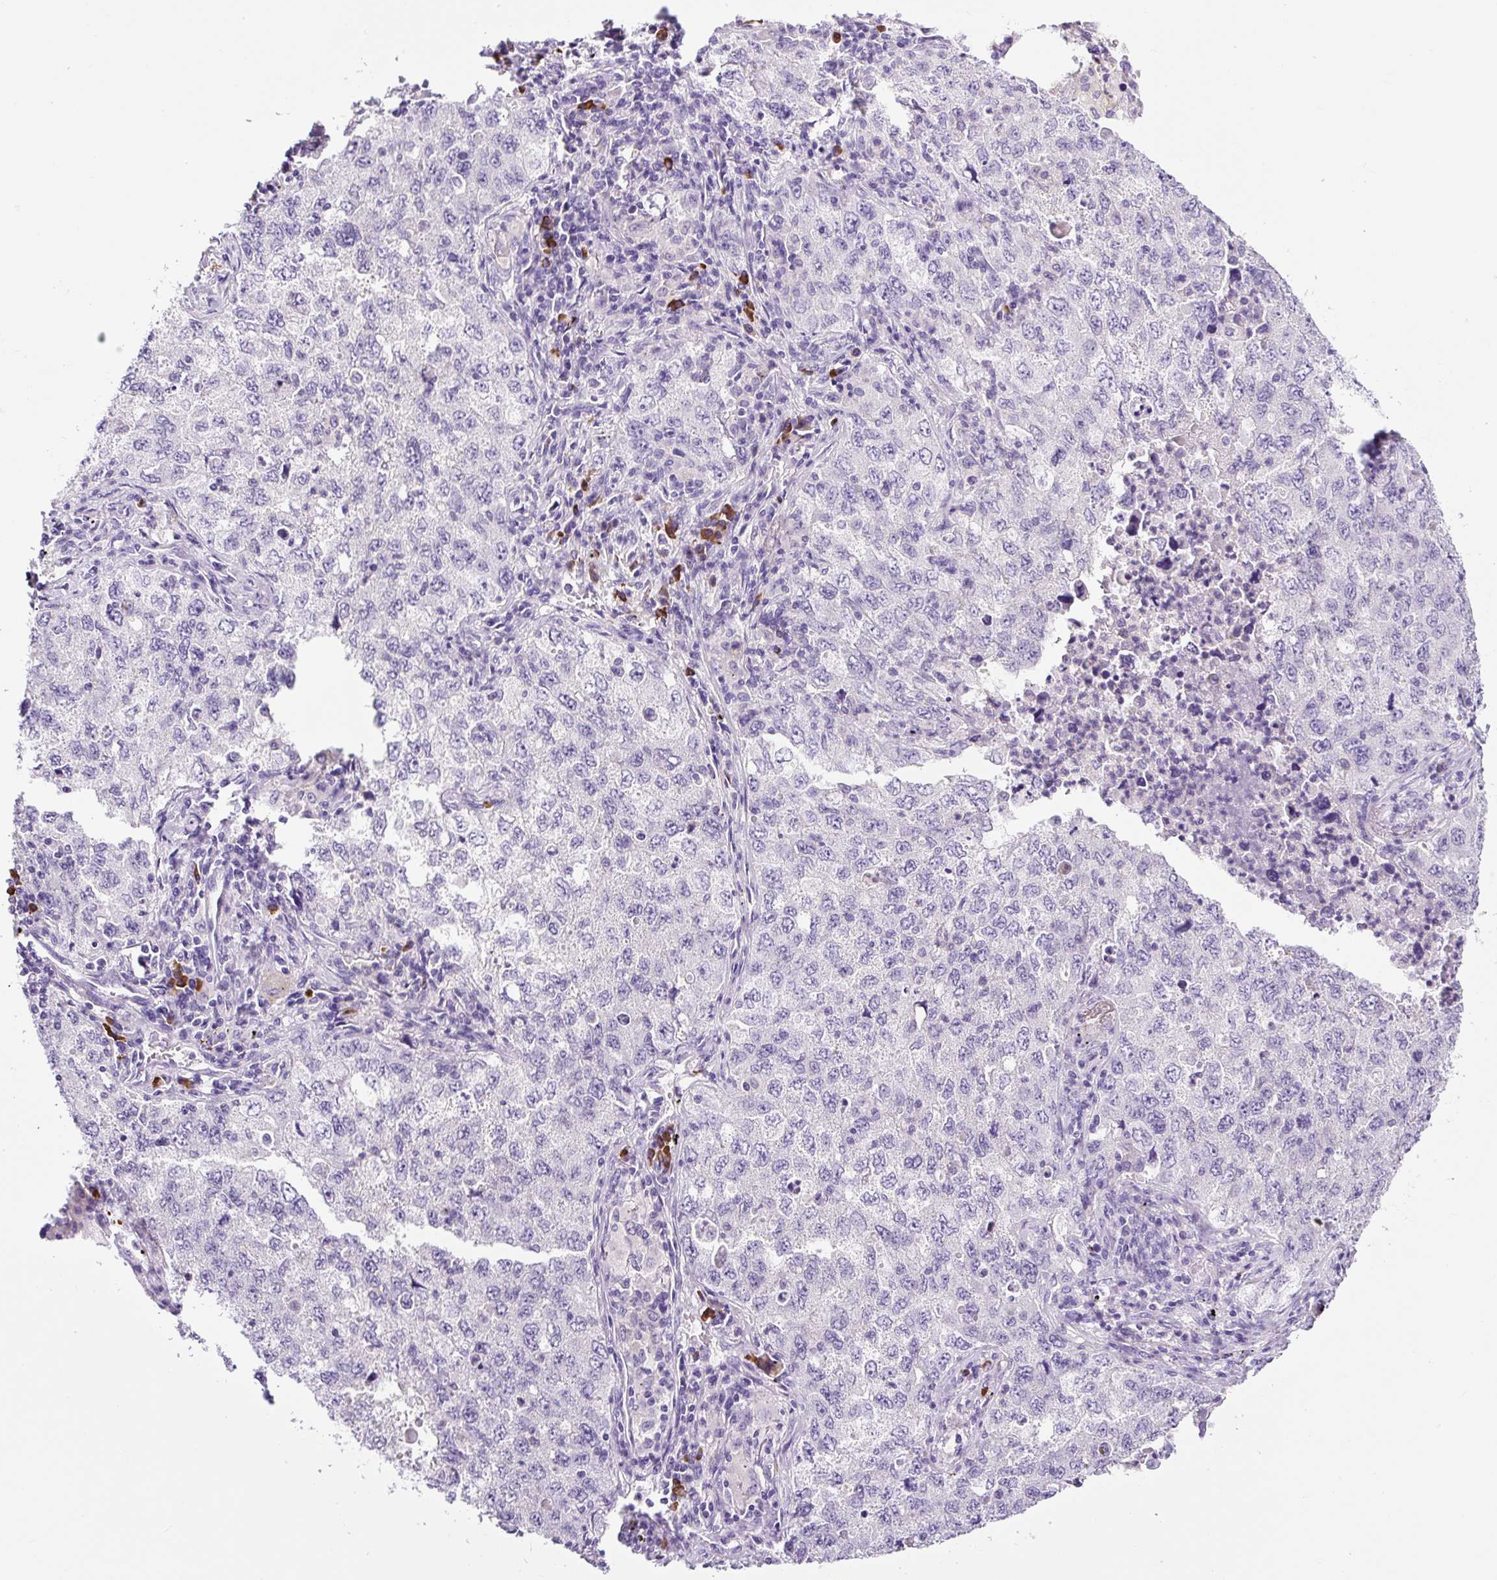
{"staining": {"intensity": "negative", "quantity": "none", "location": "none"}, "tissue": "lung cancer", "cell_type": "Tumor cells", "image_type": "cancer", "snomed": [{"axis": "morphology", "description": "Adenocarcinoma, NOS"}, {"axis": "topography", "description": "Lung"}], "caption": "Lung cancer (adenocarcinoma) stained for a protein using IHC exhibits no staining tumor cells.", "gene": "RNF212B", "patient": {"sex": "female", "age": 57}}